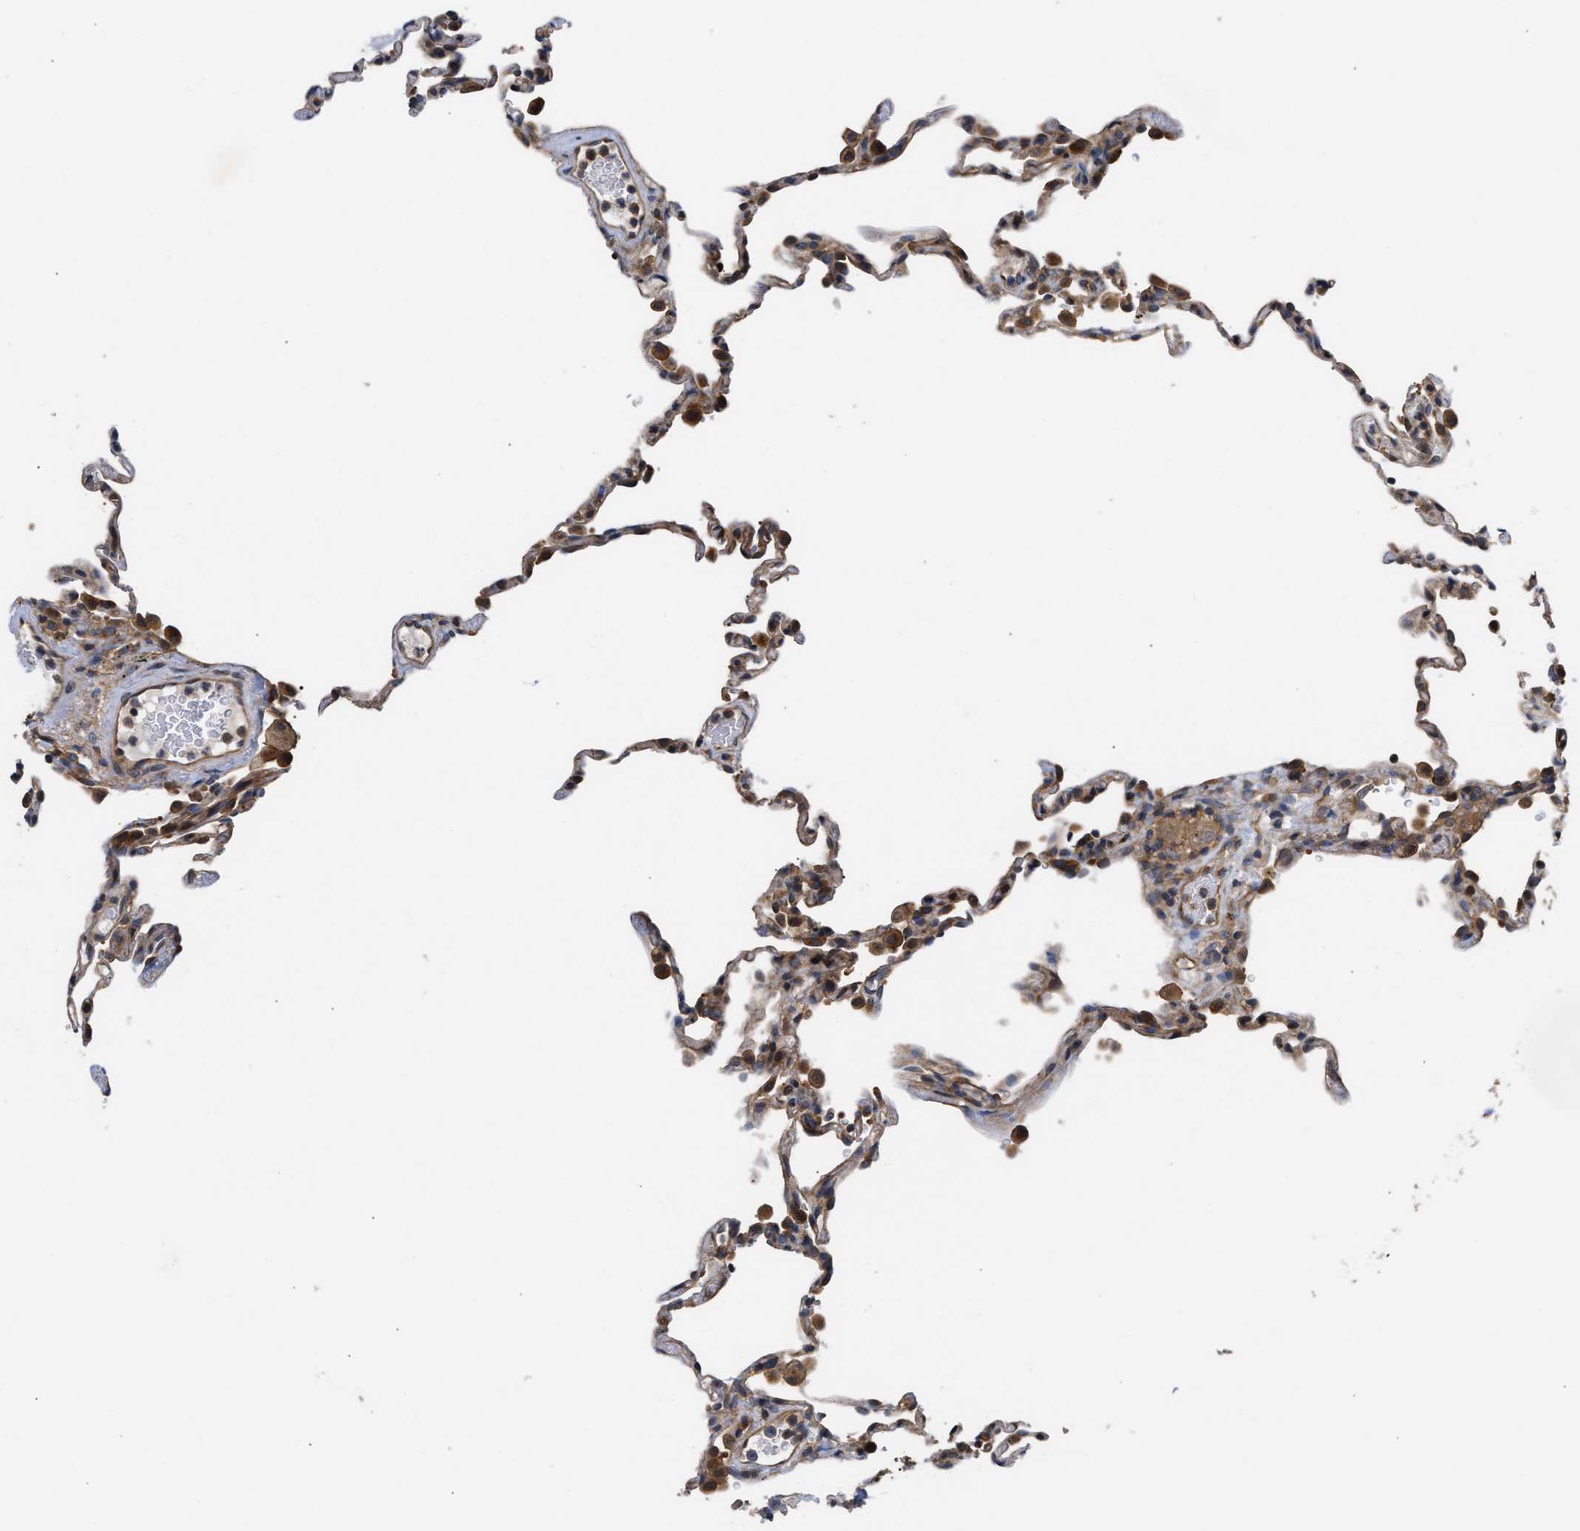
{"staining": {"intensity": "moderate", "quantity": ">75%", "location": "cytoplasmic/membranous"}, "tissue": "lung", "cell_type": "Alveolar cells", "image_type": "normal", "snomed": [{"axis": "morphology", "description": "Normal tissue, NOS"}, {"axis": "topography", "description": "Lung"}], "caption": "A brown stain shows moderate cytoplasmic/membranous expression of a protein in alveolar cells of normal human lung.", "gene": "LAPTM4B", "patient": {"sex": "male", "age": 59}}